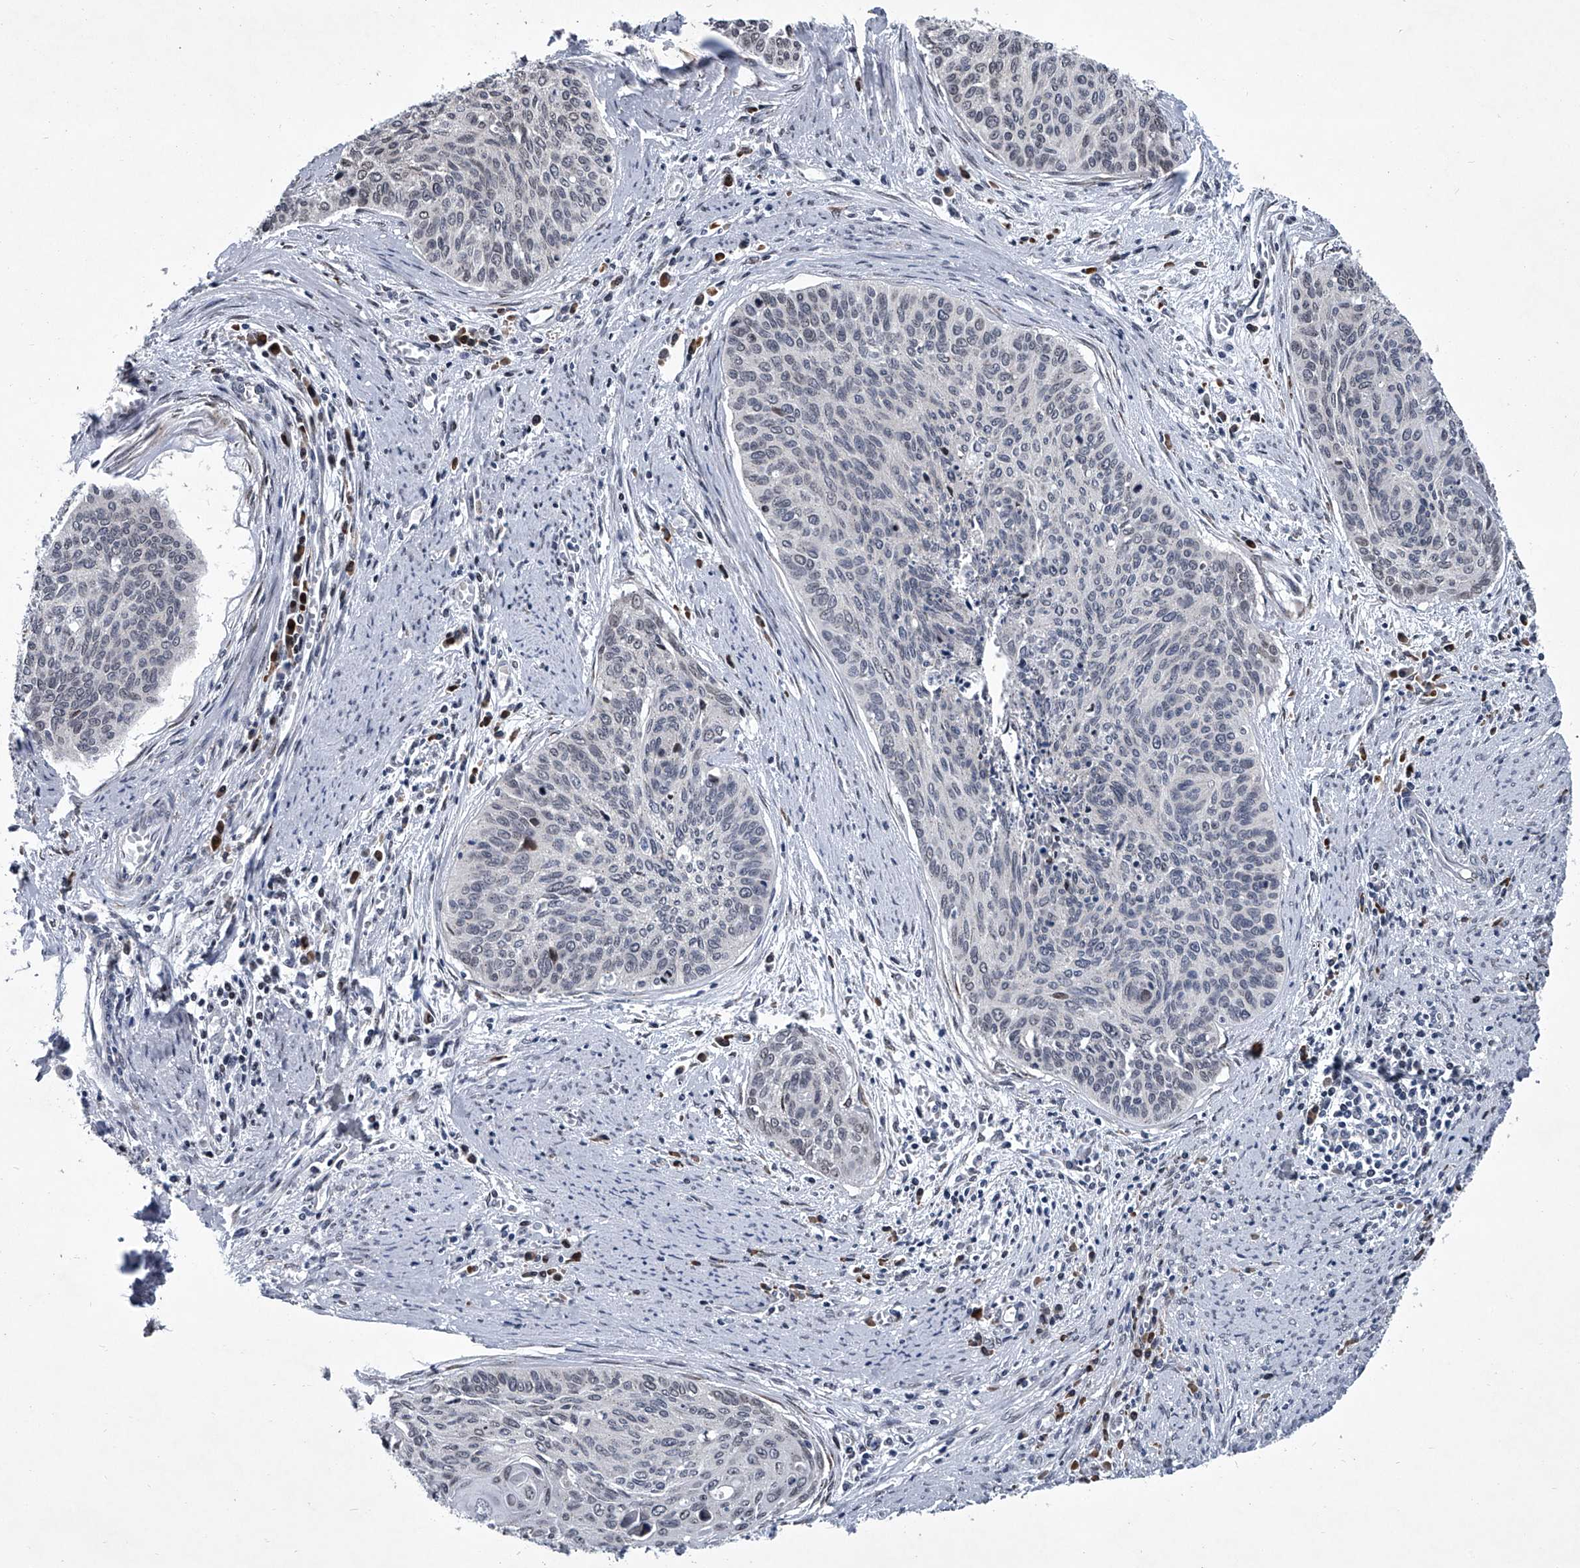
{"staining": {"intensity": "negative", "quantity": "none", "location": "none"}, "tissue": "cervical cancer", "cell_type": "Tumor cells", "image_type": "cancer", "snomed": [{"axis": "morphology", "description": "Squamous cell carcinoma, NOS"}, {"axis": "topography", "description": "Cervix"}], "caption": "This is a histopathology image of IHC staining of cervical squamous cell carcinoma, which shows no staining in tumor cells.", "gene": "PPP2R5D", "patient": {"sex": "female", "age": 55}}